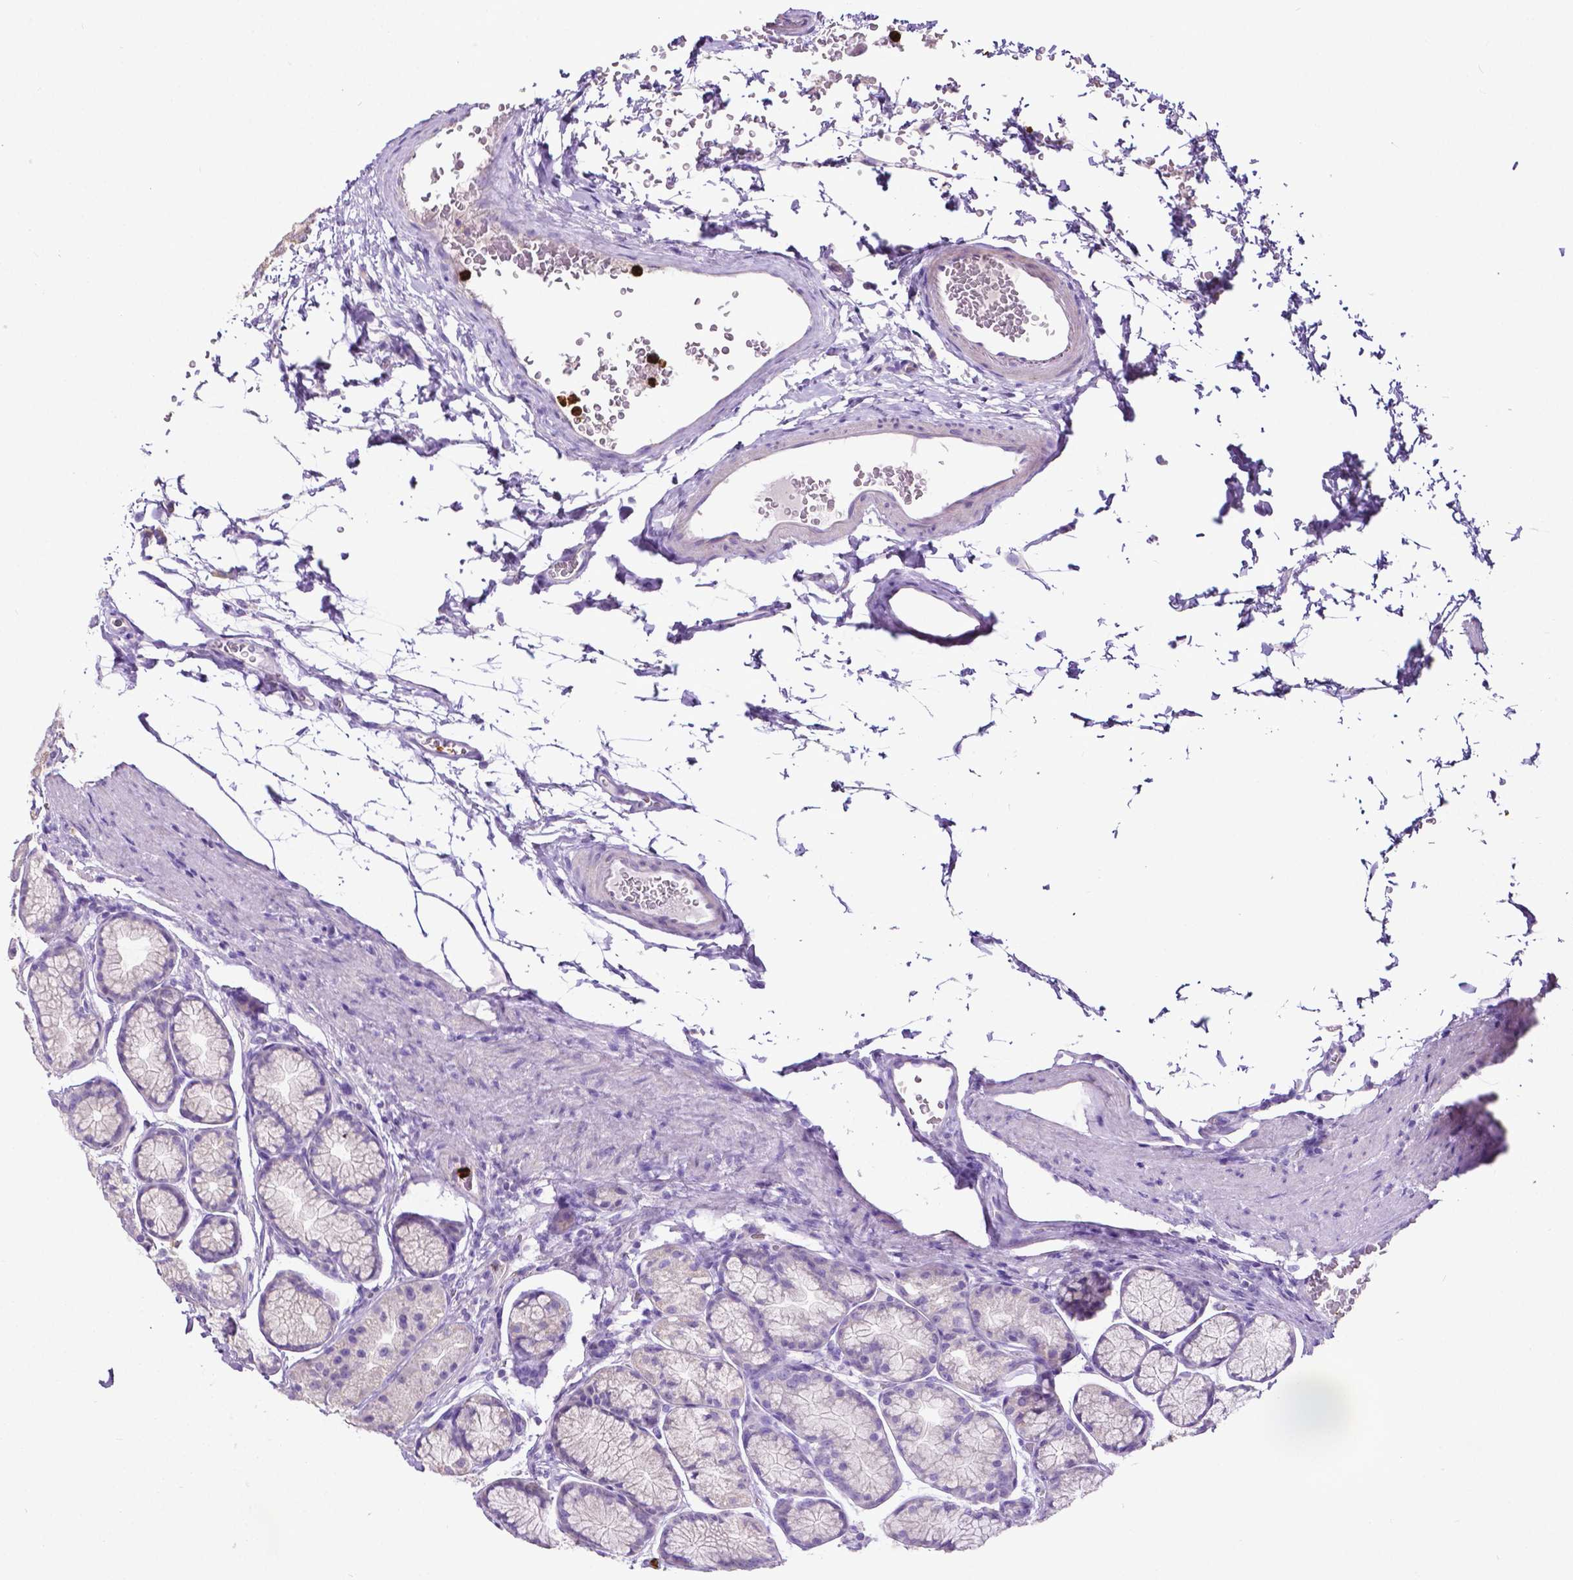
{"staining": {"intensity": "negative", "quantity": "none", "location": "none"}, "tissue": "stomach", "cell_type": "Glandular cells", "image_type": "normal", "snomed": [{"axis": "morphology", "description": "Normal tissue, NOS"}, {"axis": "morphology", "description": "Adenocarcinoma, NOS"}, {"axis": "morphology", "description": "Adenocarcinoma, High grade"}, {"axis": "topography", "description": "Stomach, upper"}, {"axis": "topography", "description": "Stomach"}], "caption": "Glandular cells show no significant protein expression in normal stomach.", "gene": "MMP9", "patient": {"sex": "female", "age": 65}}